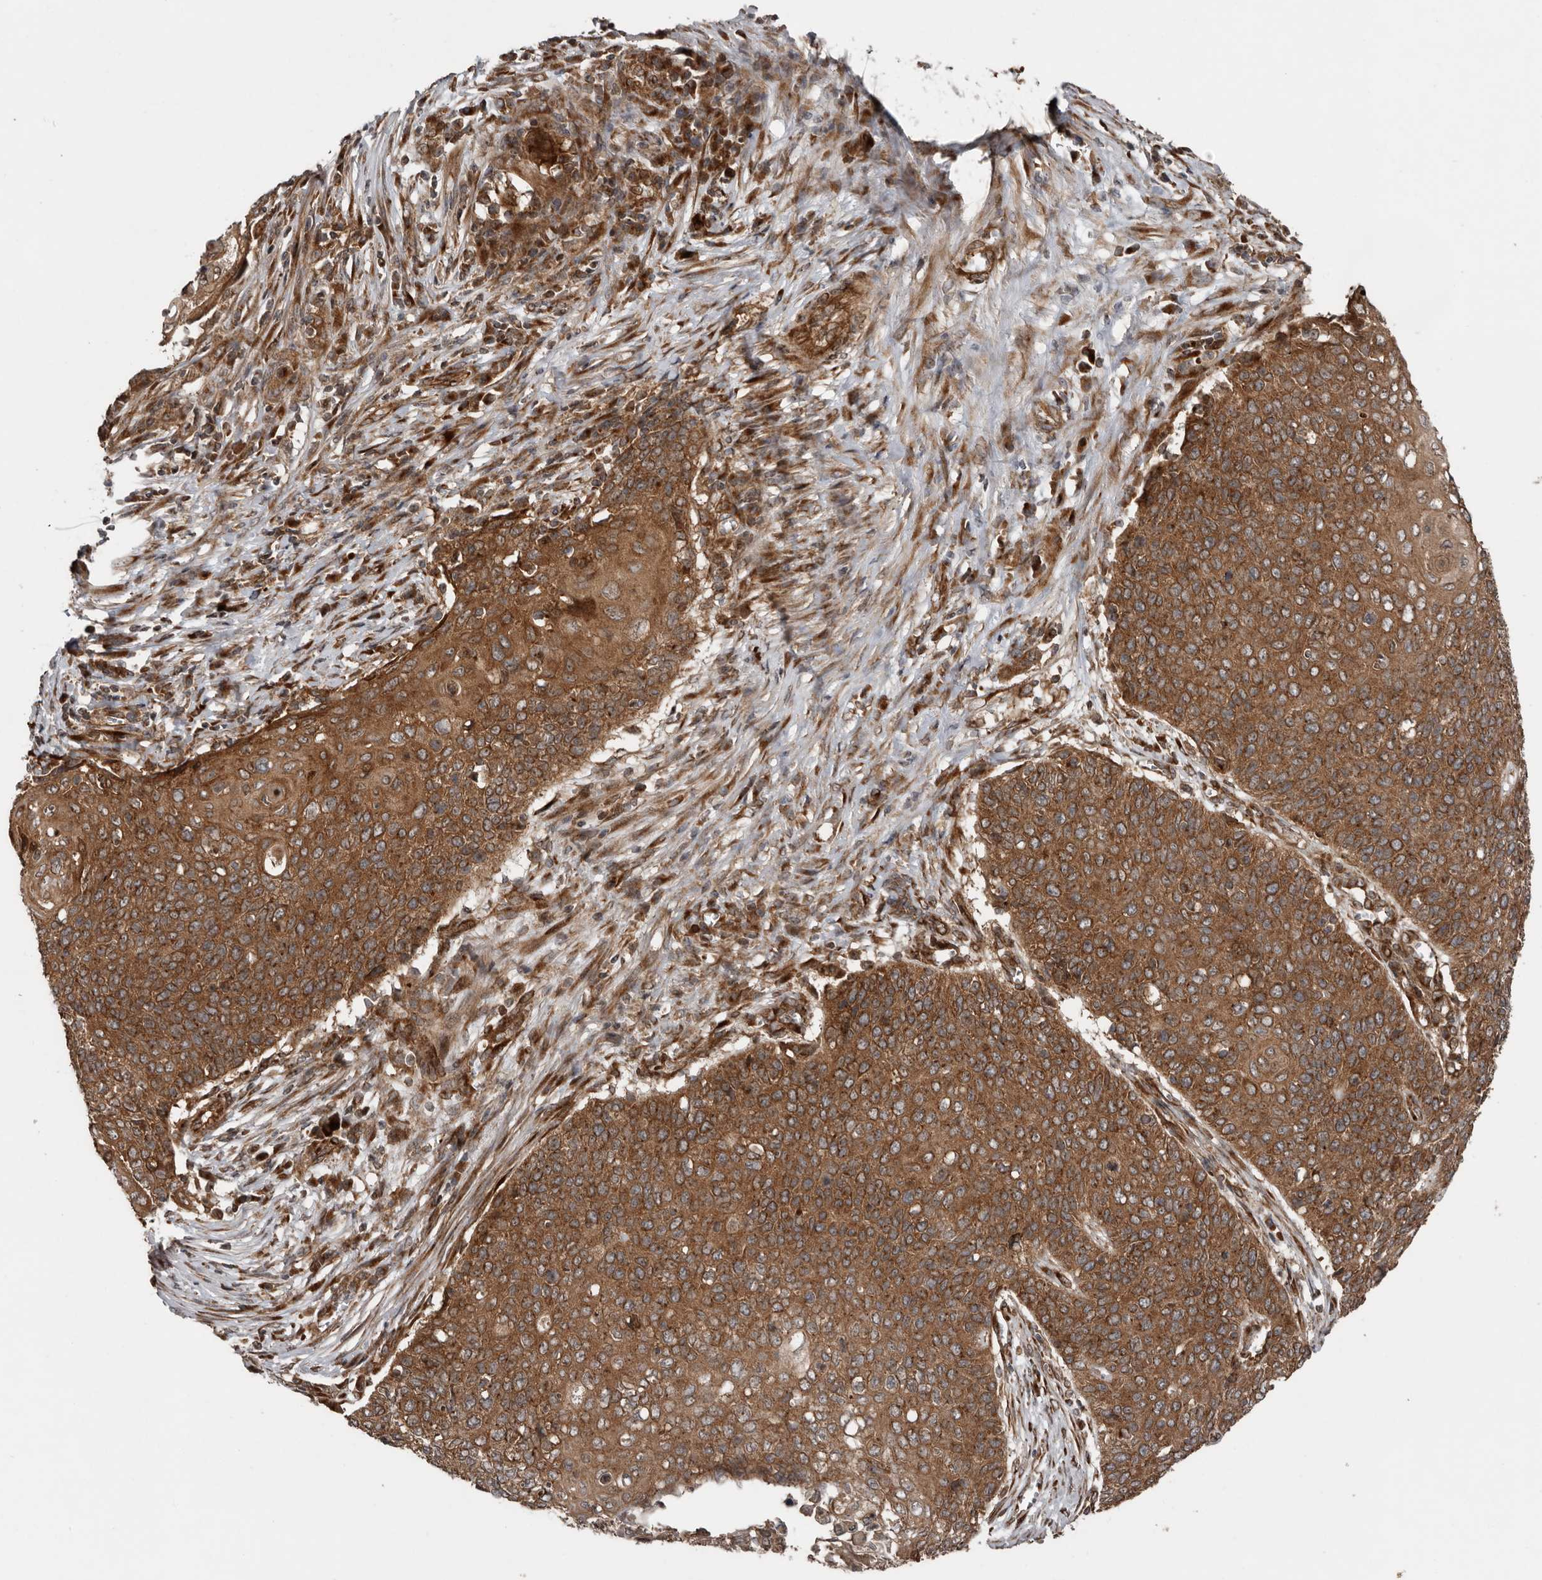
{"staining": {"intensity": "moderate", "quantity": ">75%", "location": "cytoplasmic/membranous"}, "tissue": "cervical cancer", "cell_type": "Tumor cells", "image_type": "cancer", "snomed": [{"axis": "morphology", "description": "Squamous cell carcinoma, NOS"}, {"axis": "topography", "description": "Cervix"}], "caption": "Protein expression analysis of cervical cancer displays moderate cytoplasmic/membranous expression in approximately >75% of tumor cells.", "gene": "CCDC190", "patient": {"sex": "female", "age": 39}}